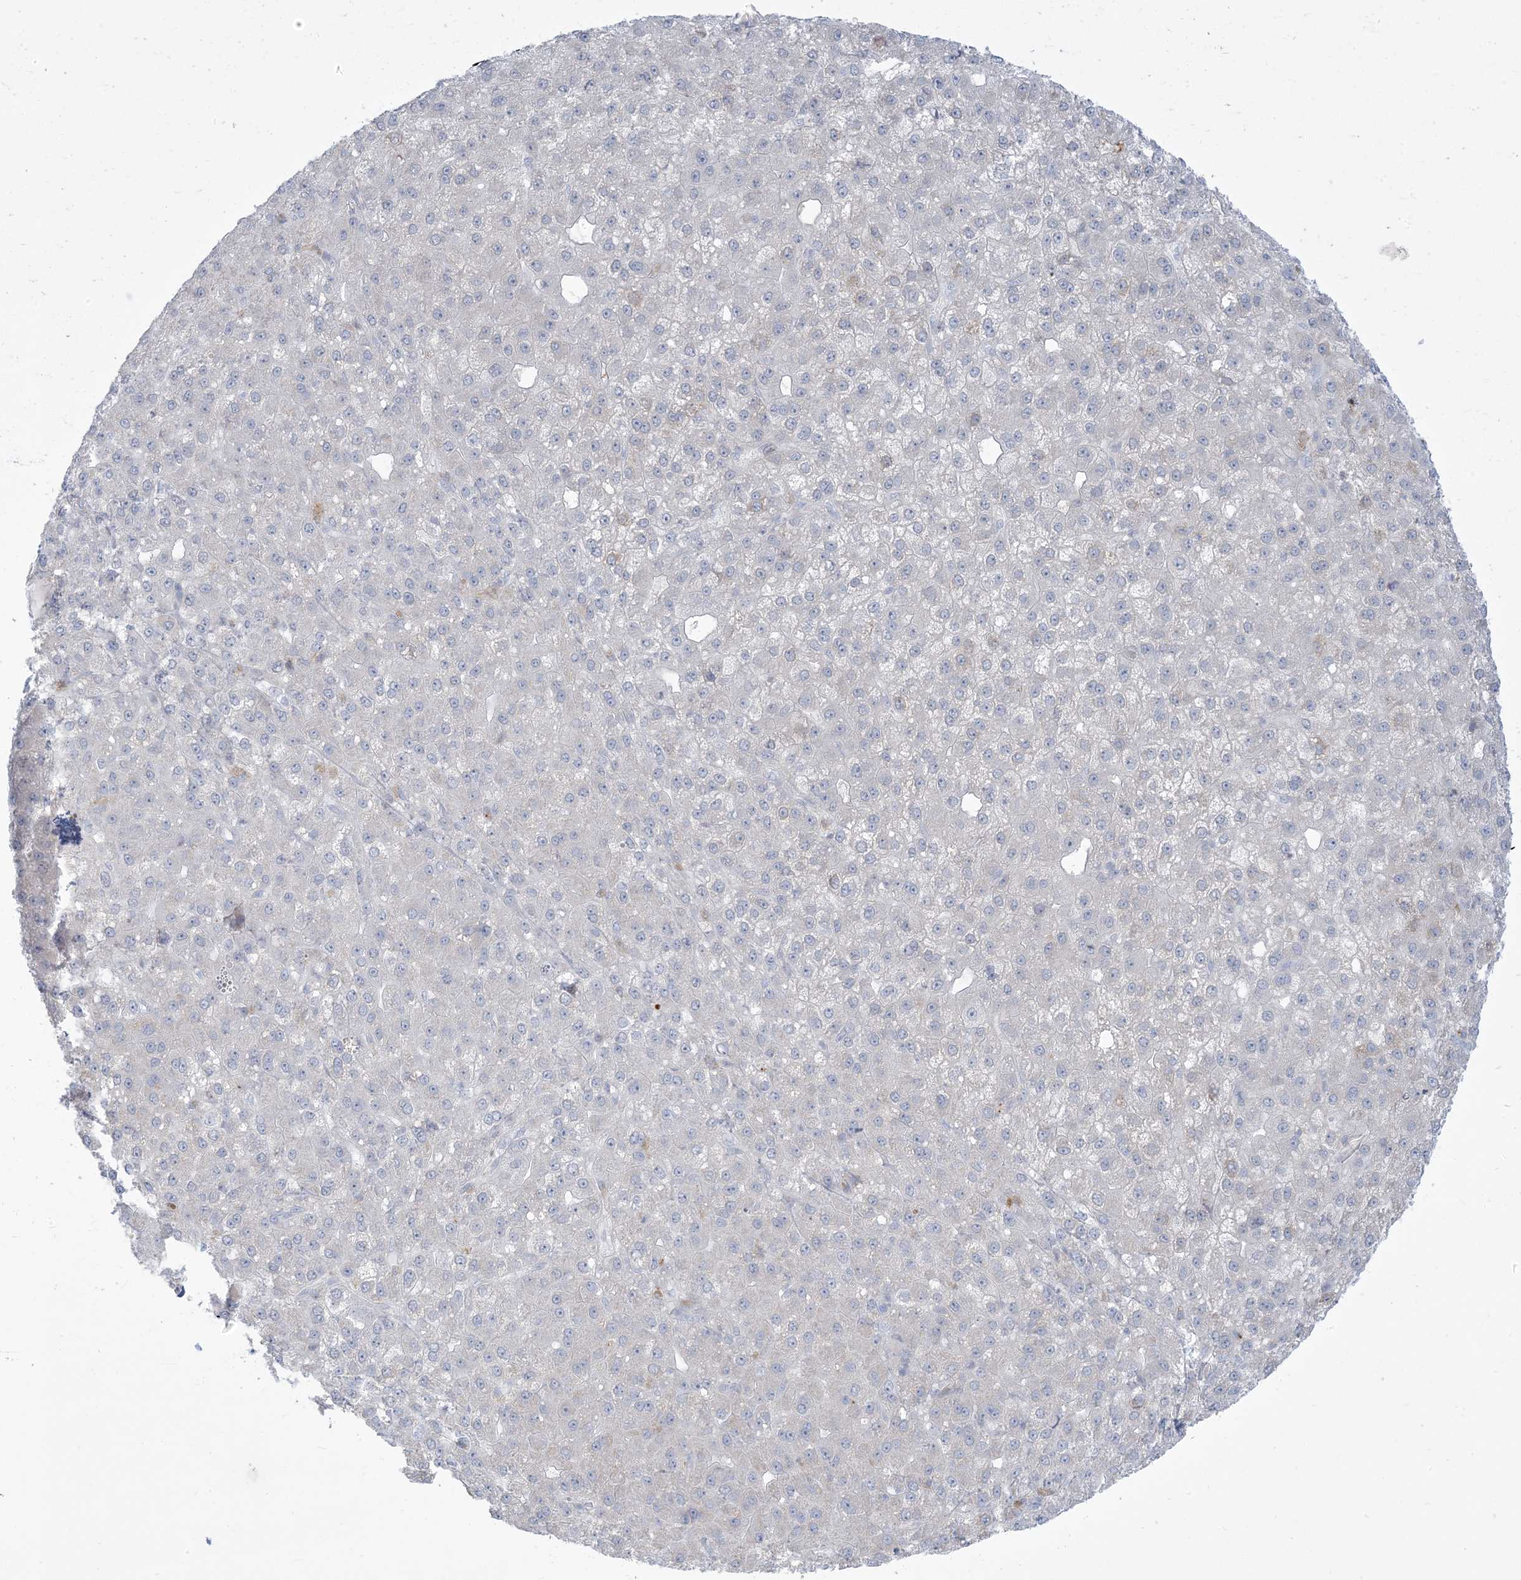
{"staining": {"intensity": "negative", "quantity": "none", "location": "none"}, "tissue": "liver cancer", "cell_type": "Tumor cells", "image_type": "cancer", "snomed": [{"axis": "morphology", "description": "Carcinoma, Hepatocellular, NOS"}, {"axis": "topography", "description": "Liver"}], "caption": "Immunohistochemistry of liver hepatocellular carcinoma reveals no staining in tumor cells.", "gene": "AFTPH", "patient": {"sex": "male", "age": 67}}